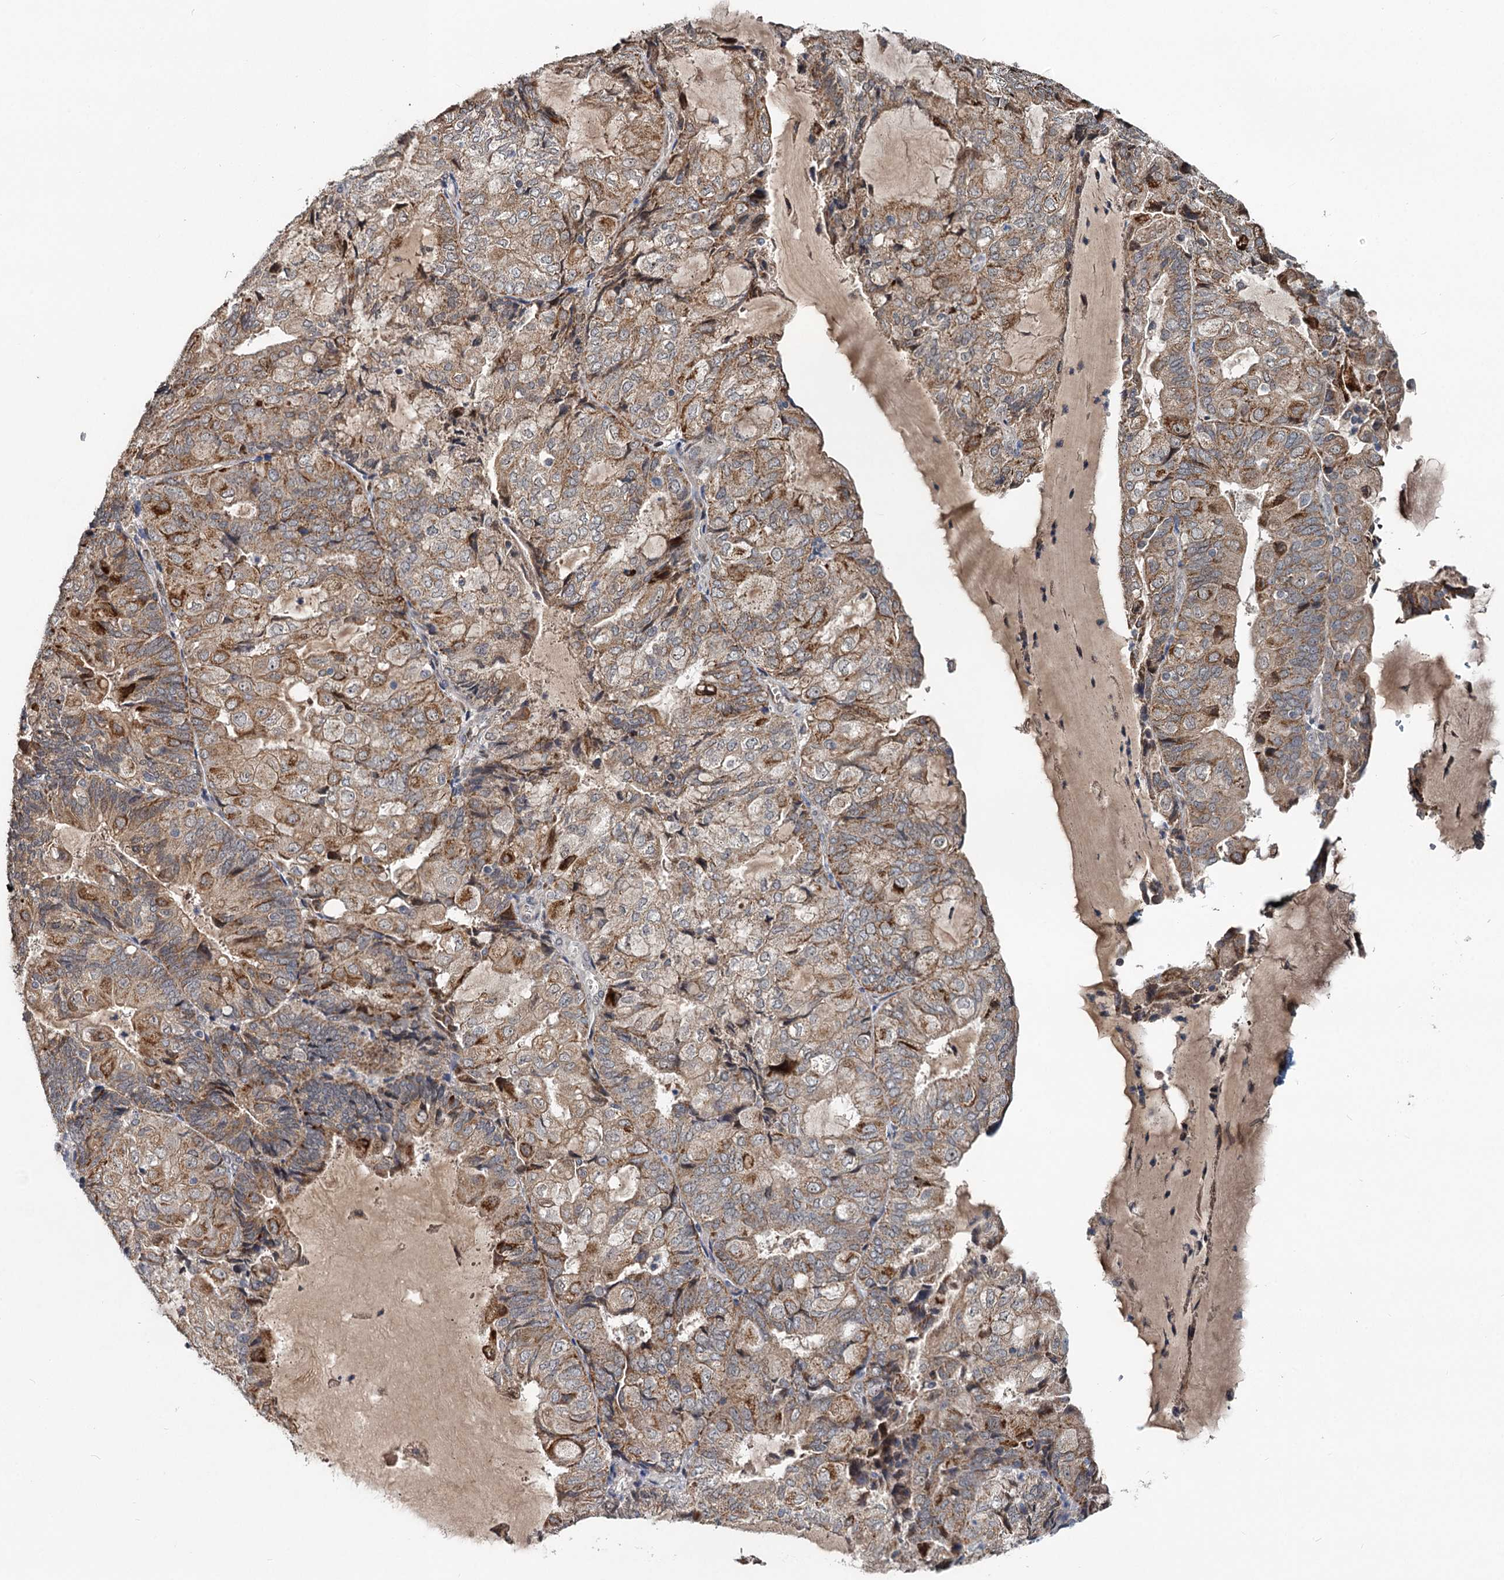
{"staining": {"intensity": "moderate", "quantity": ">75%", "location": "cytoplasmic/membranous"}, "tissue": "endometrial cancer", "cell_type": "Tumor cells", "image_type": "cancer", "snomed": [{"axis": "morphology", "description": "Adenocarcinoma, NOS"}, {"axis": "topography", "description": "Endometrium"}], "caption": "An image of human endometrial adenocarcinoma stained for a protein reveals moderate cytoplasmic/membranous brown staining in tumor cells. Using DAB (3,3'-diaminobenzidine) (brown) and hematoxylin (blue) stains, captured at high magnification using brightfield microscopy.", "gene": "RITA1", "patient": {"sex": "female", "age": 81}}